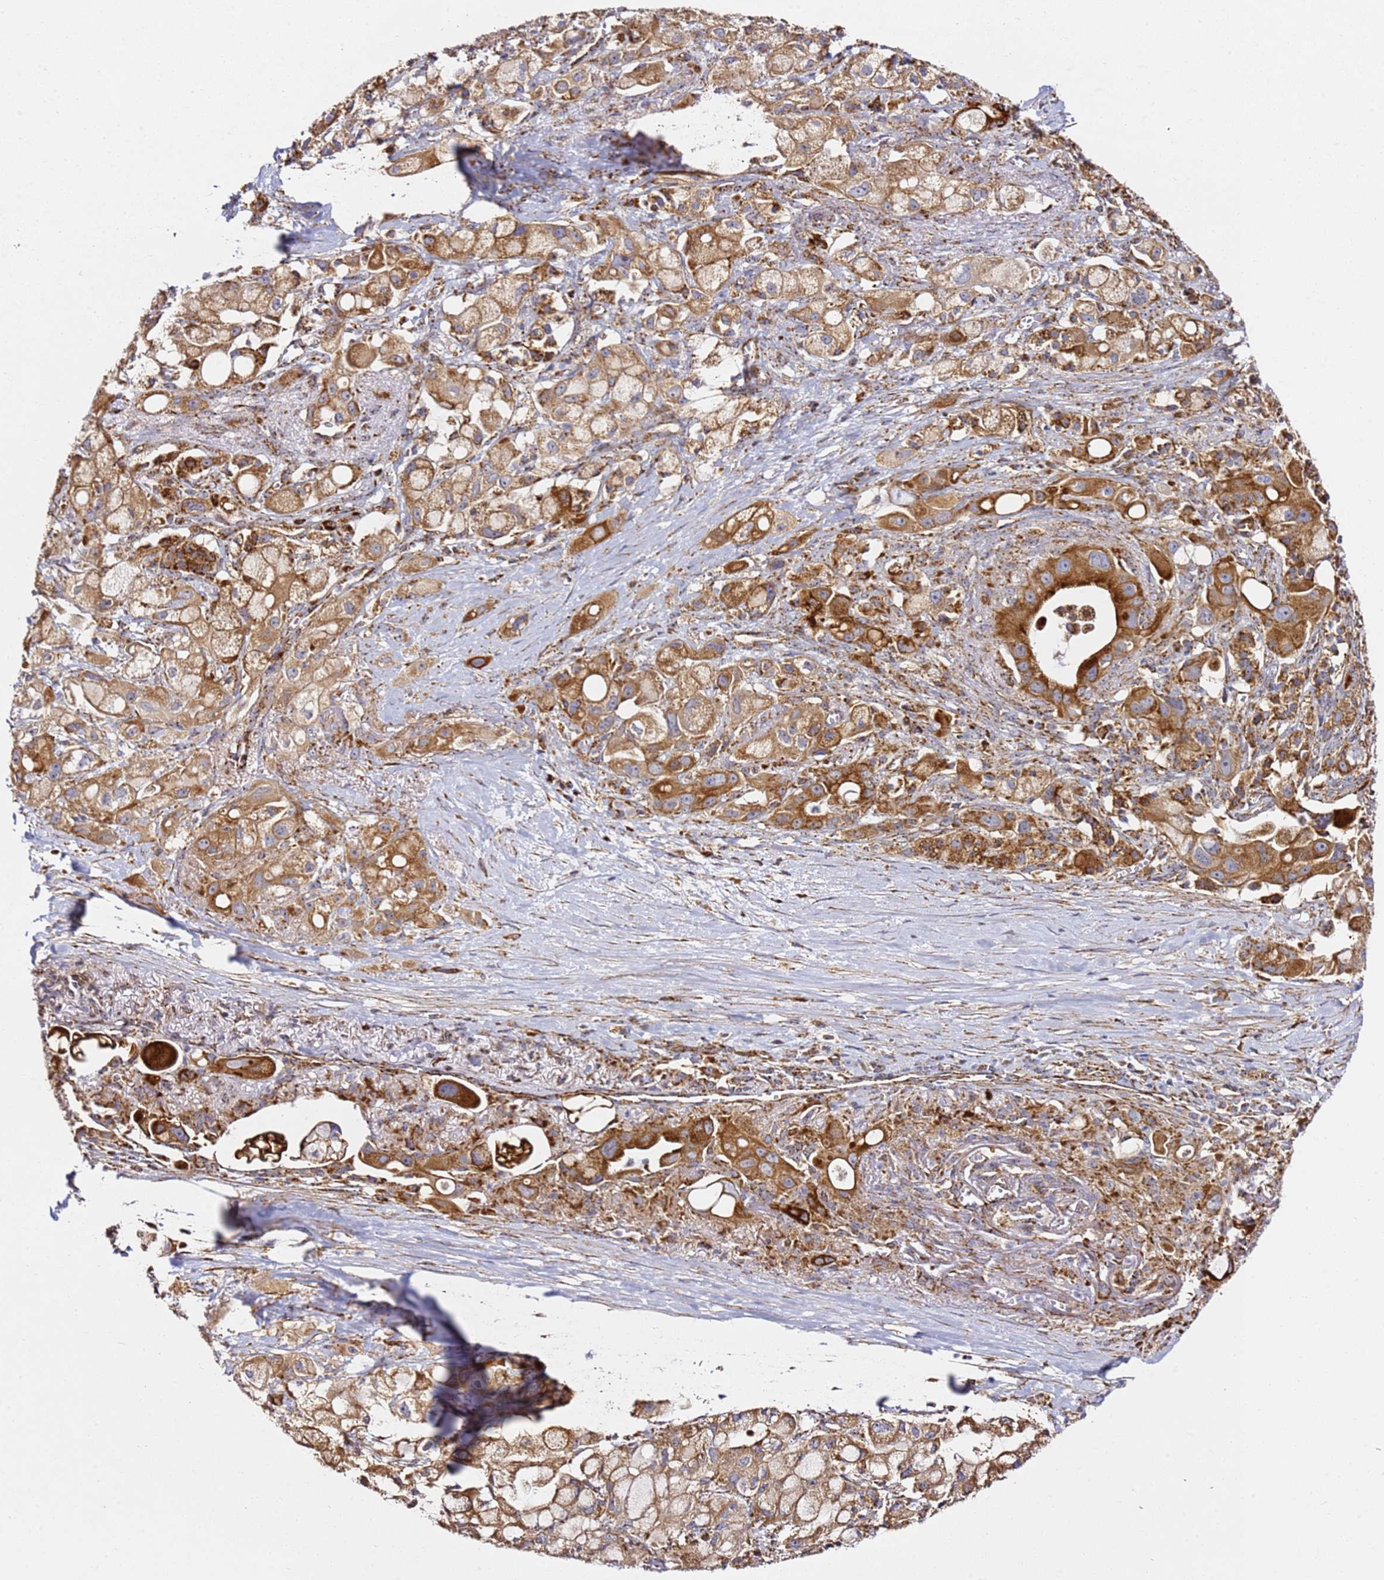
{"staining": {"intensity": "moderate", "quantity": ">75%", "location": "cytoplasmic/membranous"}, "tissue": "pancreatic cancer", "cell_type": "Tumor cells", "image_type": "cancer", "snomed": [{"axis": "morphology", "description": "Adenocarcinoma, NOS"}, {"axis": "topography", "description": "Pancreas"}], "caption": "Protein expression analysis of pancreatic adenocarcinoma exhibits moderate cytoplasmic/membranous positivity in approximately >75% of tumor cells.", "gene": "NDUFA3", "patient": {"sex": "male", "age": 68}}